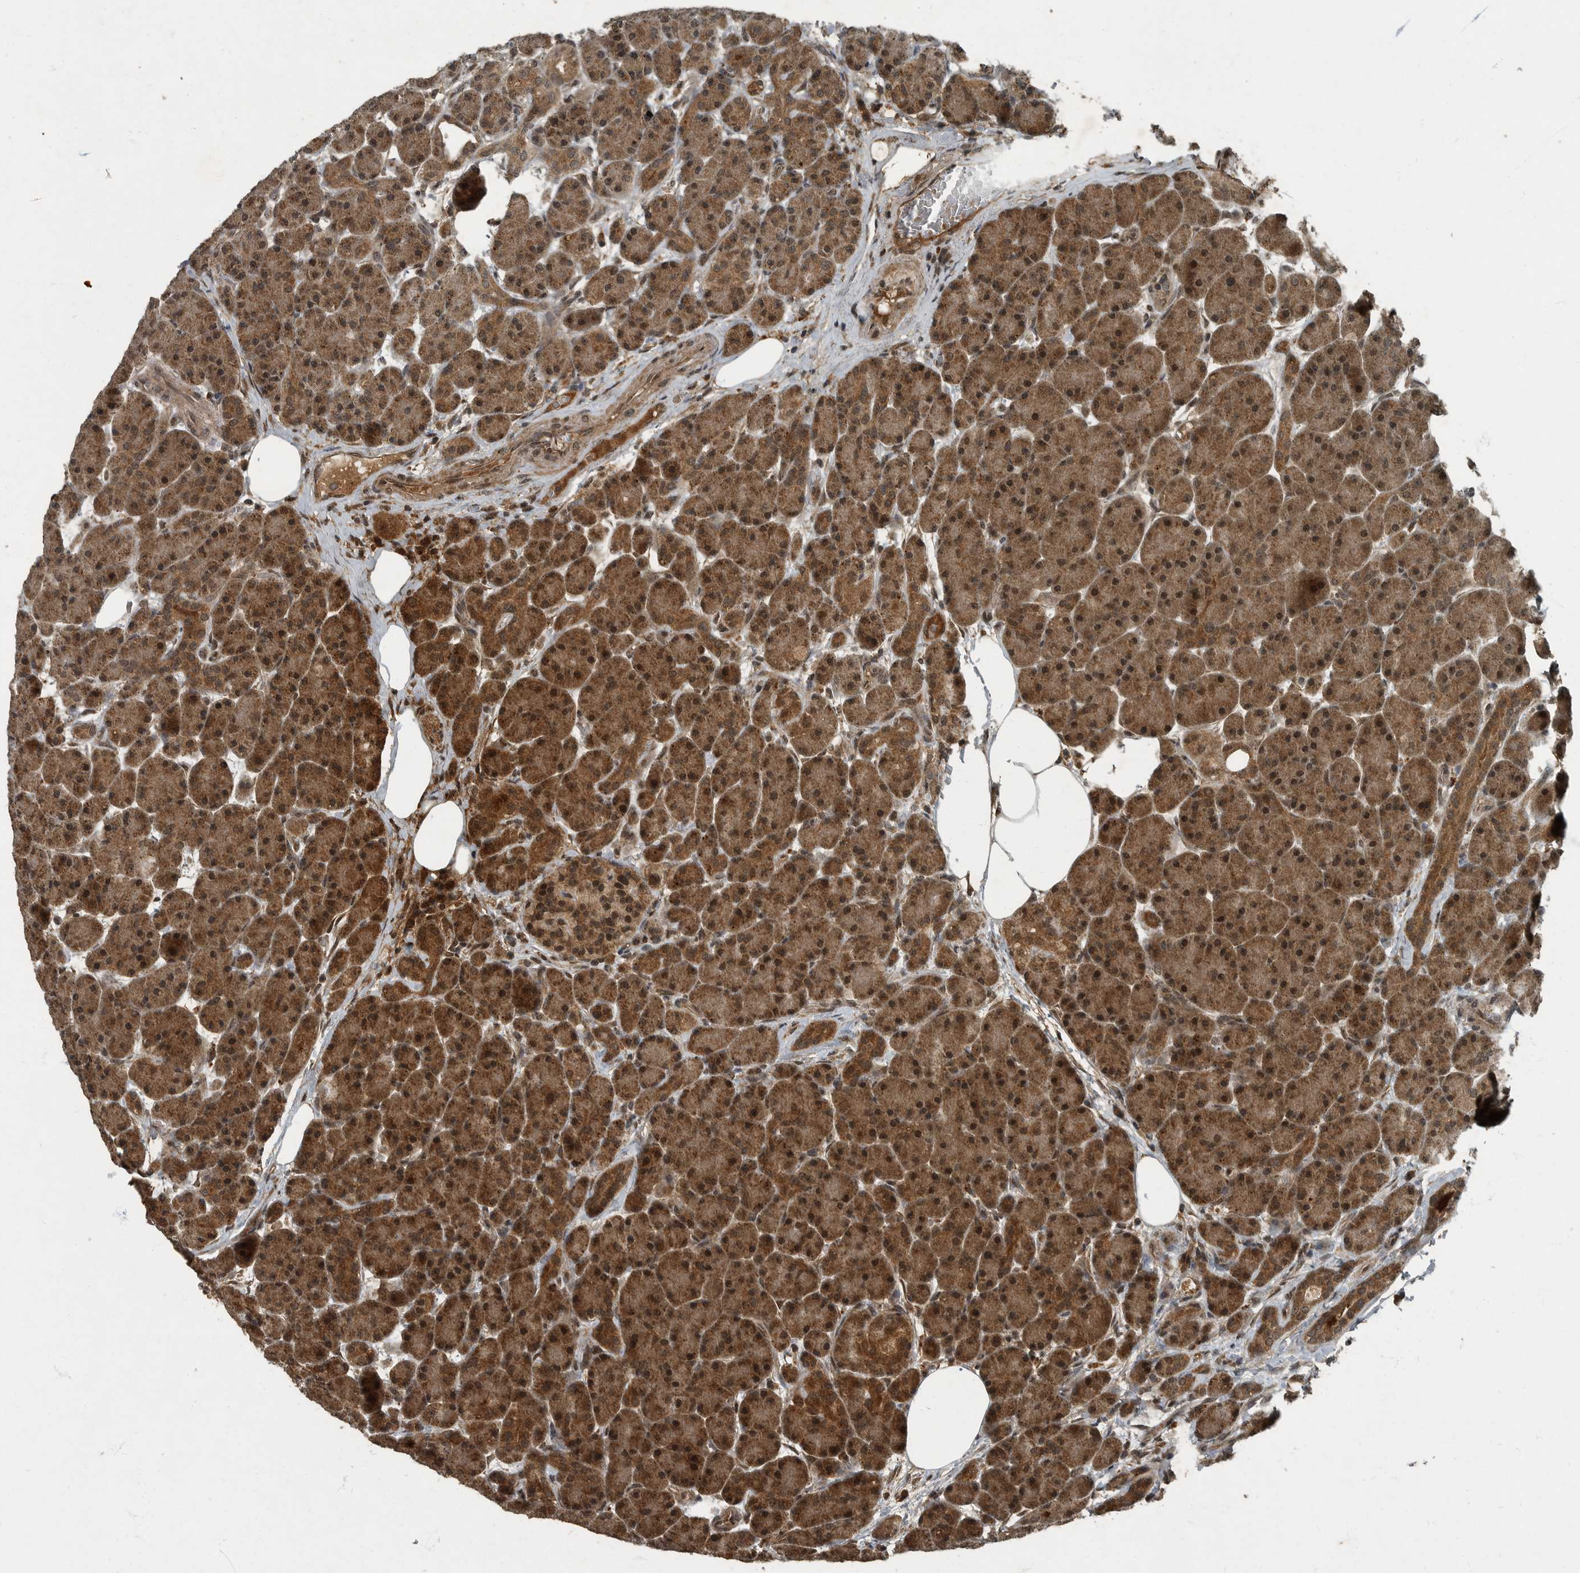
{"staining": {"intensity": "moderate", "quantity": ">75%", "location": "cytoplasmic/membranous,nuclear"}, "tissue": "pancreas", "cell_type": "Exocrine glandular cells", "image_type": "normal", "snomed": [{"axis": "morphology", "description": "Normal tissue, NOS"}, {"axis": "topography", "description": "Pancreas"}], "caption": "Pancreas stained for a protein demonstrates moderate cytoplasmic/membranous,nuclear positivity in exocrine glandular cells. The staining is performed using DAB (3,3'-diaminobenzidine) brown chromogen to label protein expression. The nuclei are counter-stained blue using hematoxylin.", "gene": "FOXO1", "patient": {"sex": "male", "age": 63}}